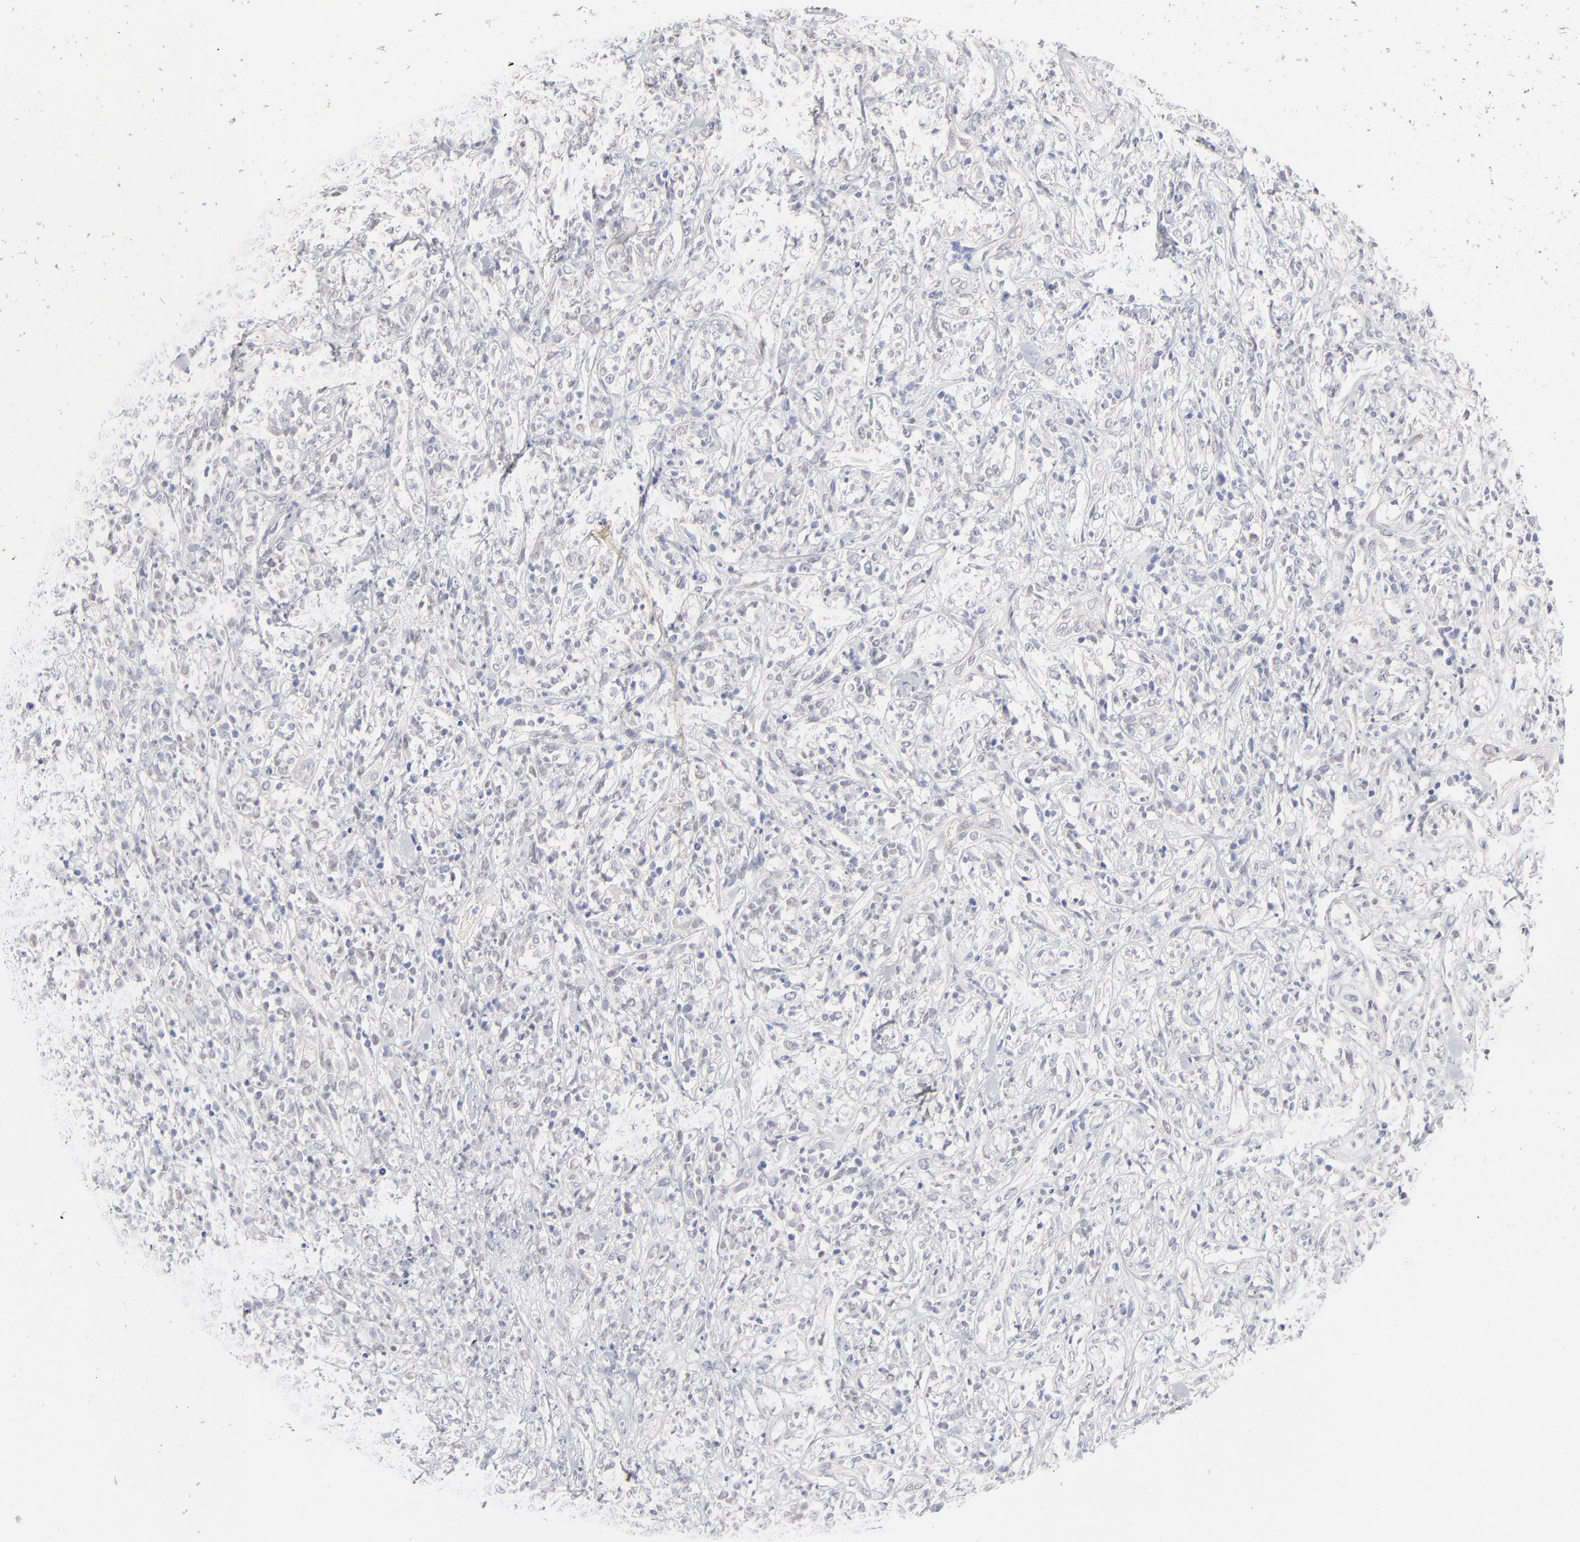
{"staining": {"intensity": "negative", "quantity": "none", "location": "none"}, "tissue": "lymphoma", "cell_type": "Tumor cells", "image_type": "cancer", "snomed": [{"axis": "morphology", "description": "Malignant lymphoma, non-Hodgkin's type, High grade"}, {"axis": "topography", "description": "Lymph node"}], "caption": "Human lymphoma stained for a protein using immunohistochemistry (IHC) exhibits no staining in tumor cells.", "gene": "RBM3", "patient": {"sex": "female", "age": 73}}